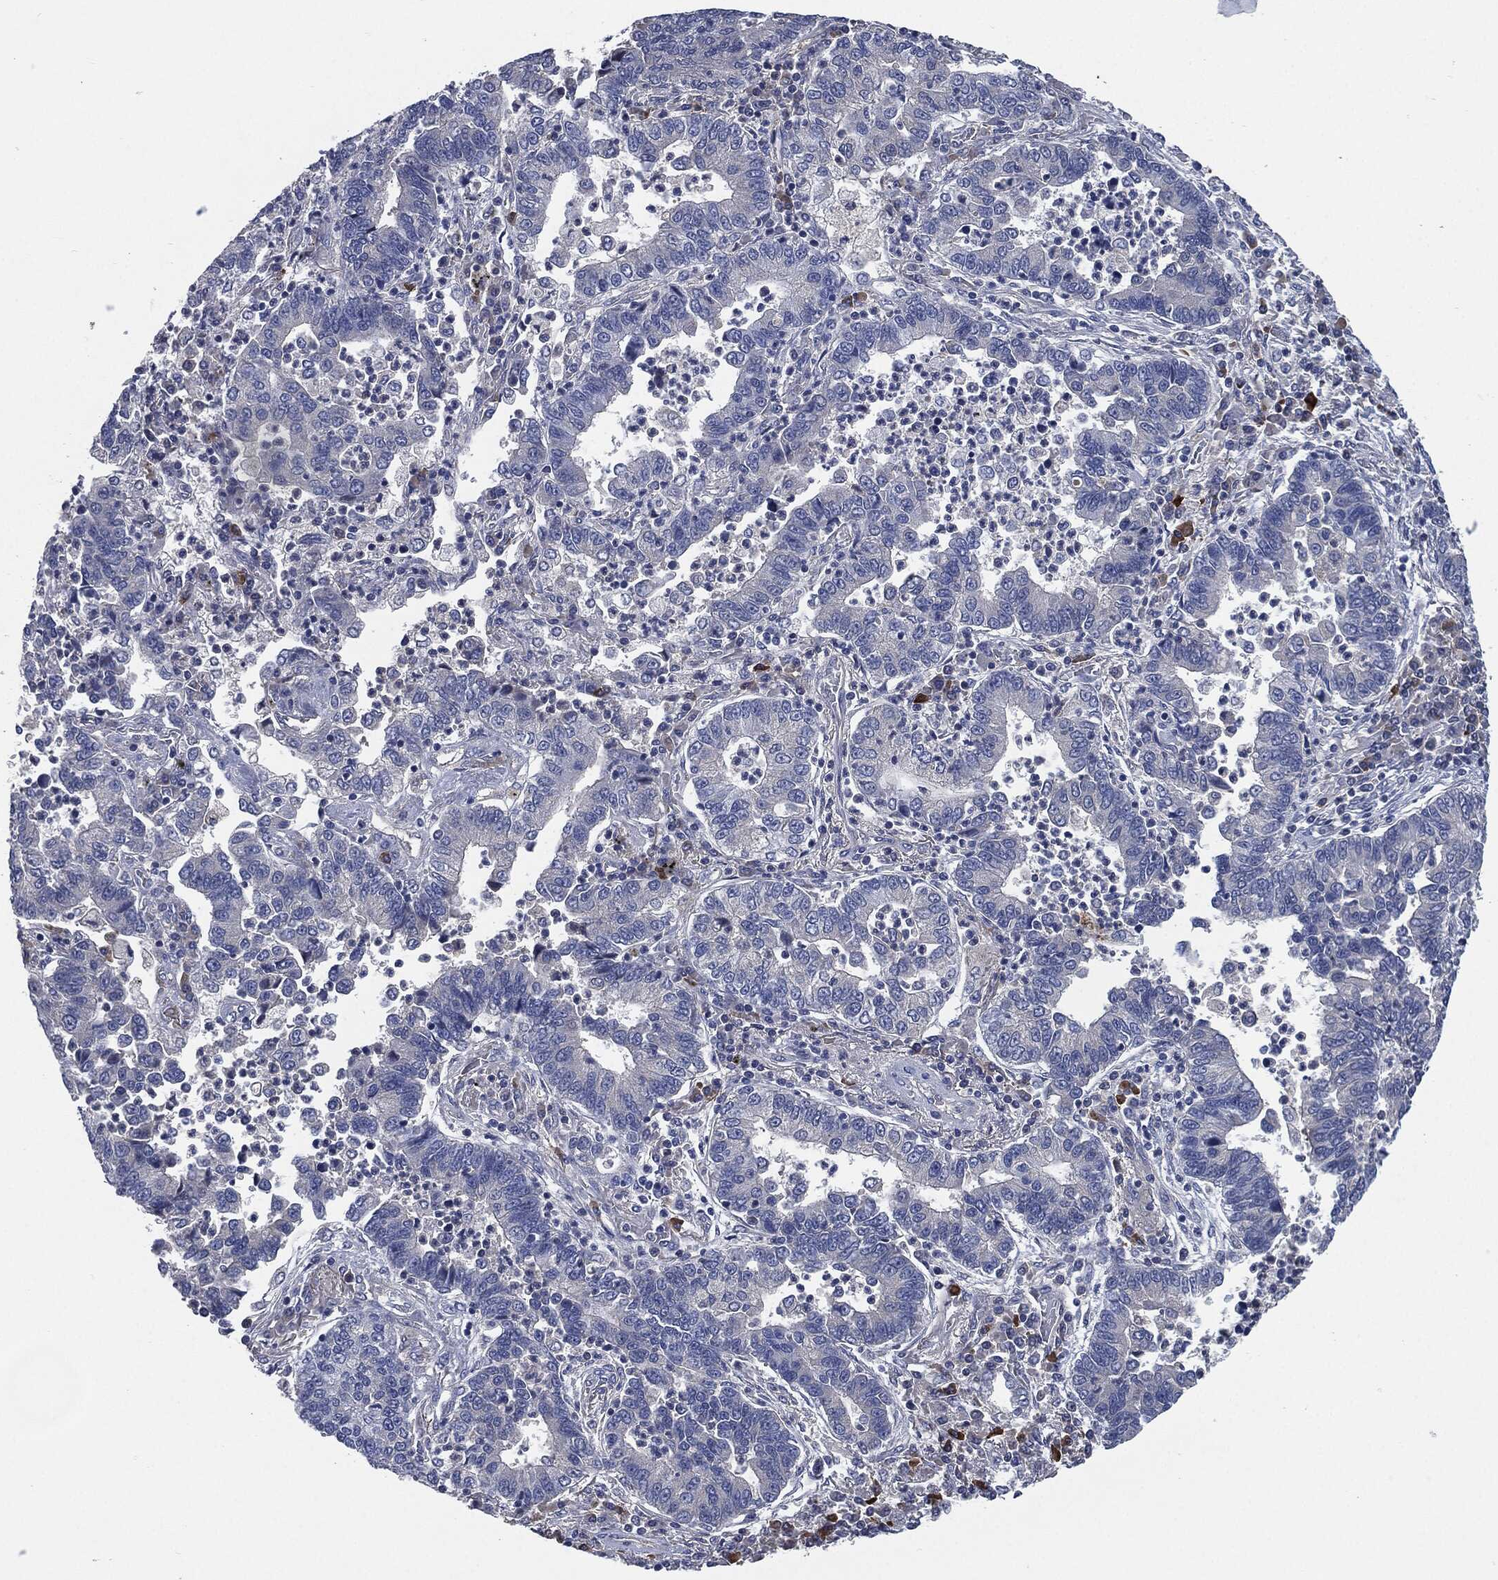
{"staining": {"intensity": "negative", "quantity": "none", "location": "none"}, "tissue": "lung cancer", "cell_type": "Tumor cells", "image_type": "cancer", "snomed": [{"axis": "morphology", "description": "Adenocarcinoma, NOS"}, {"axis": "topography", "description": "Lung"}], "caption": "Tumor cells are negative for brown protein staining in adenocarcinoma (lung).", "gene": "CD27", "patient": {"sex": "female", "age": 57}}